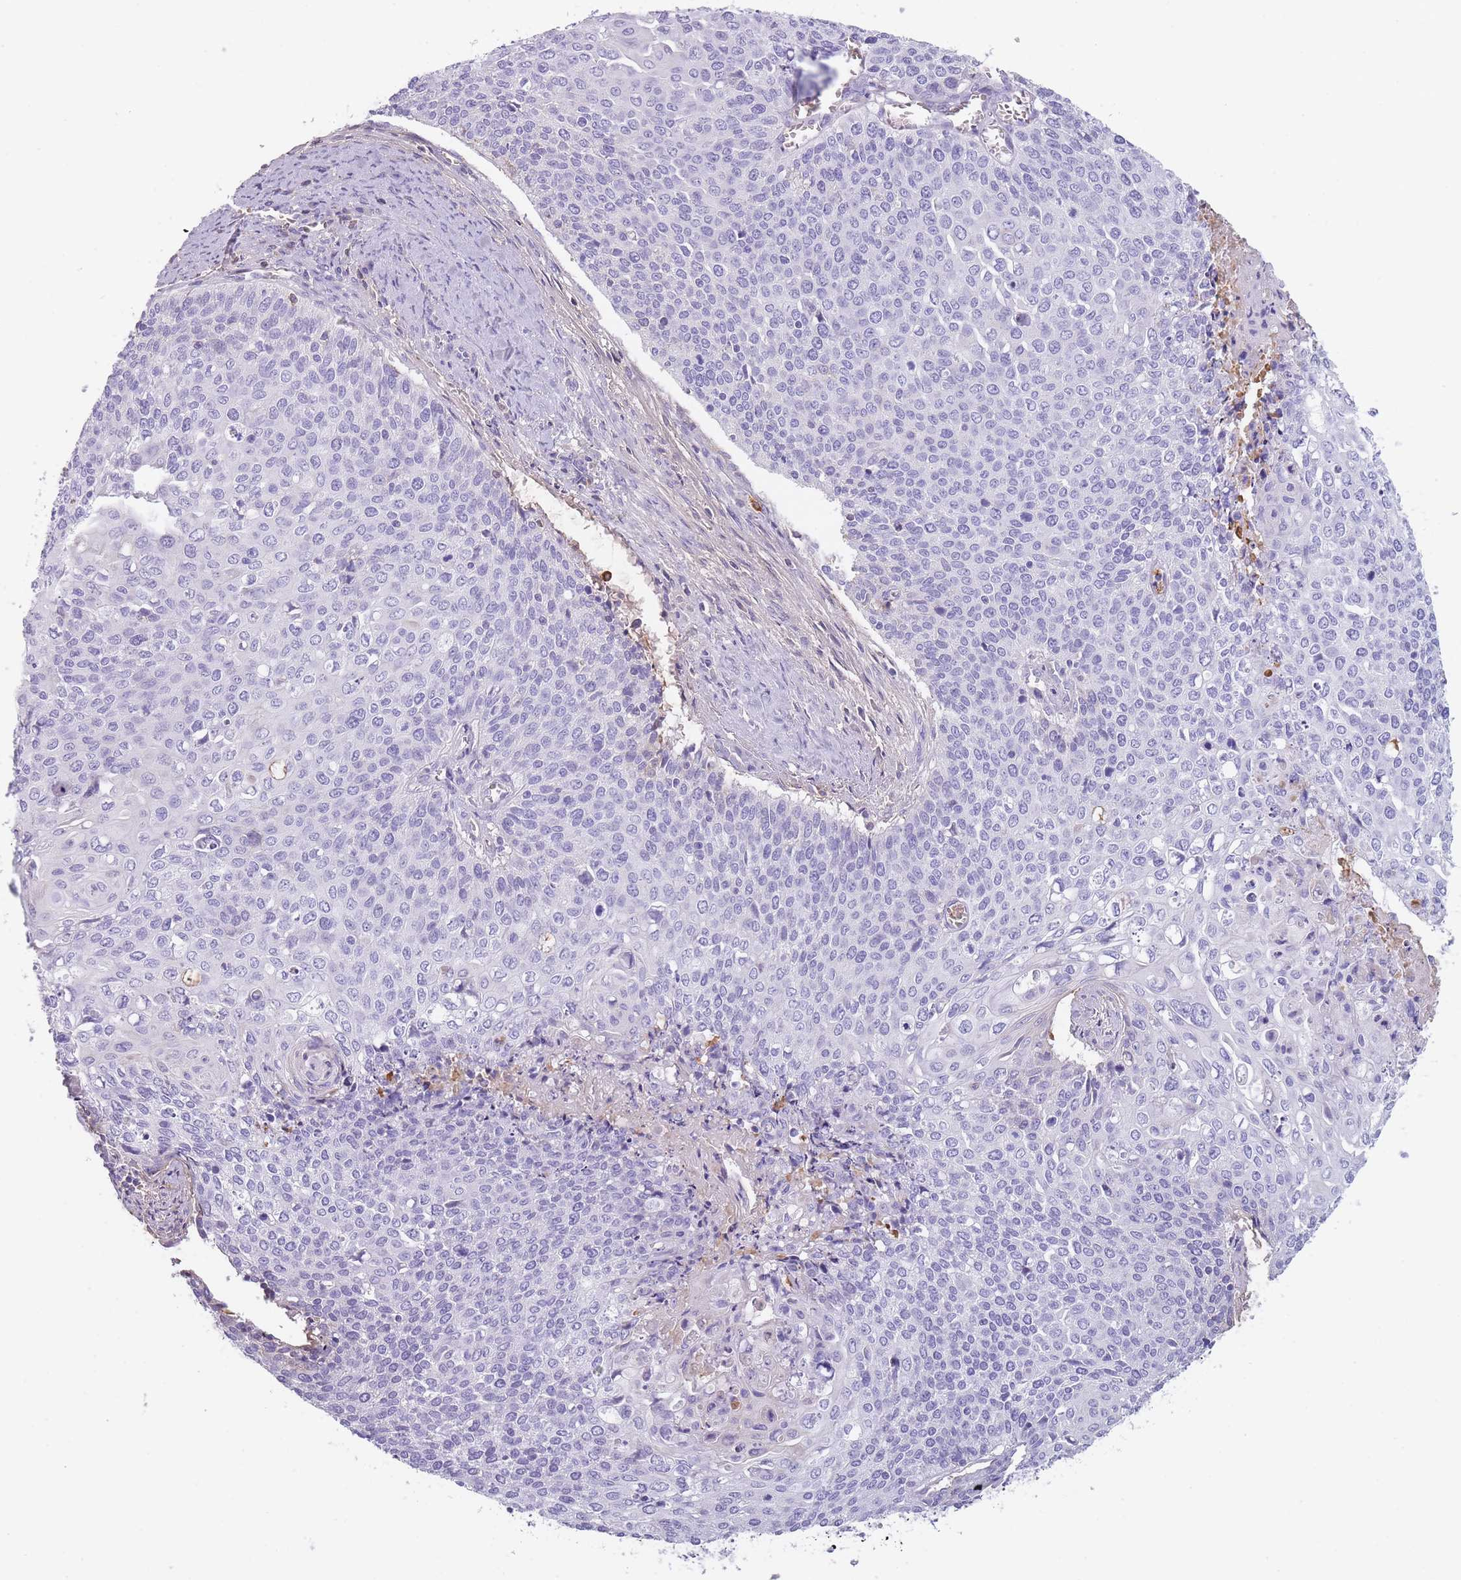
{"staining": {"intensity": "negative", "quantity": "none", "location": "none"}, "tissue": "cervical cancer", "cell_type": "Tumor cells", "image_type": "cancer", "snomed": [{"axis": "morphology", "description": "Squamous cell carcinoma, NOS"}, {"axis": "topography", "description": "Cervix"}], "caption": "IHC histopathology image of cervical cancer (squamous cell carcinoma) stained for a protein (brown), which reveals no staining in tumor cells.", "gene": "CR1L", "patient": {"sex": "female", "age": 39}}